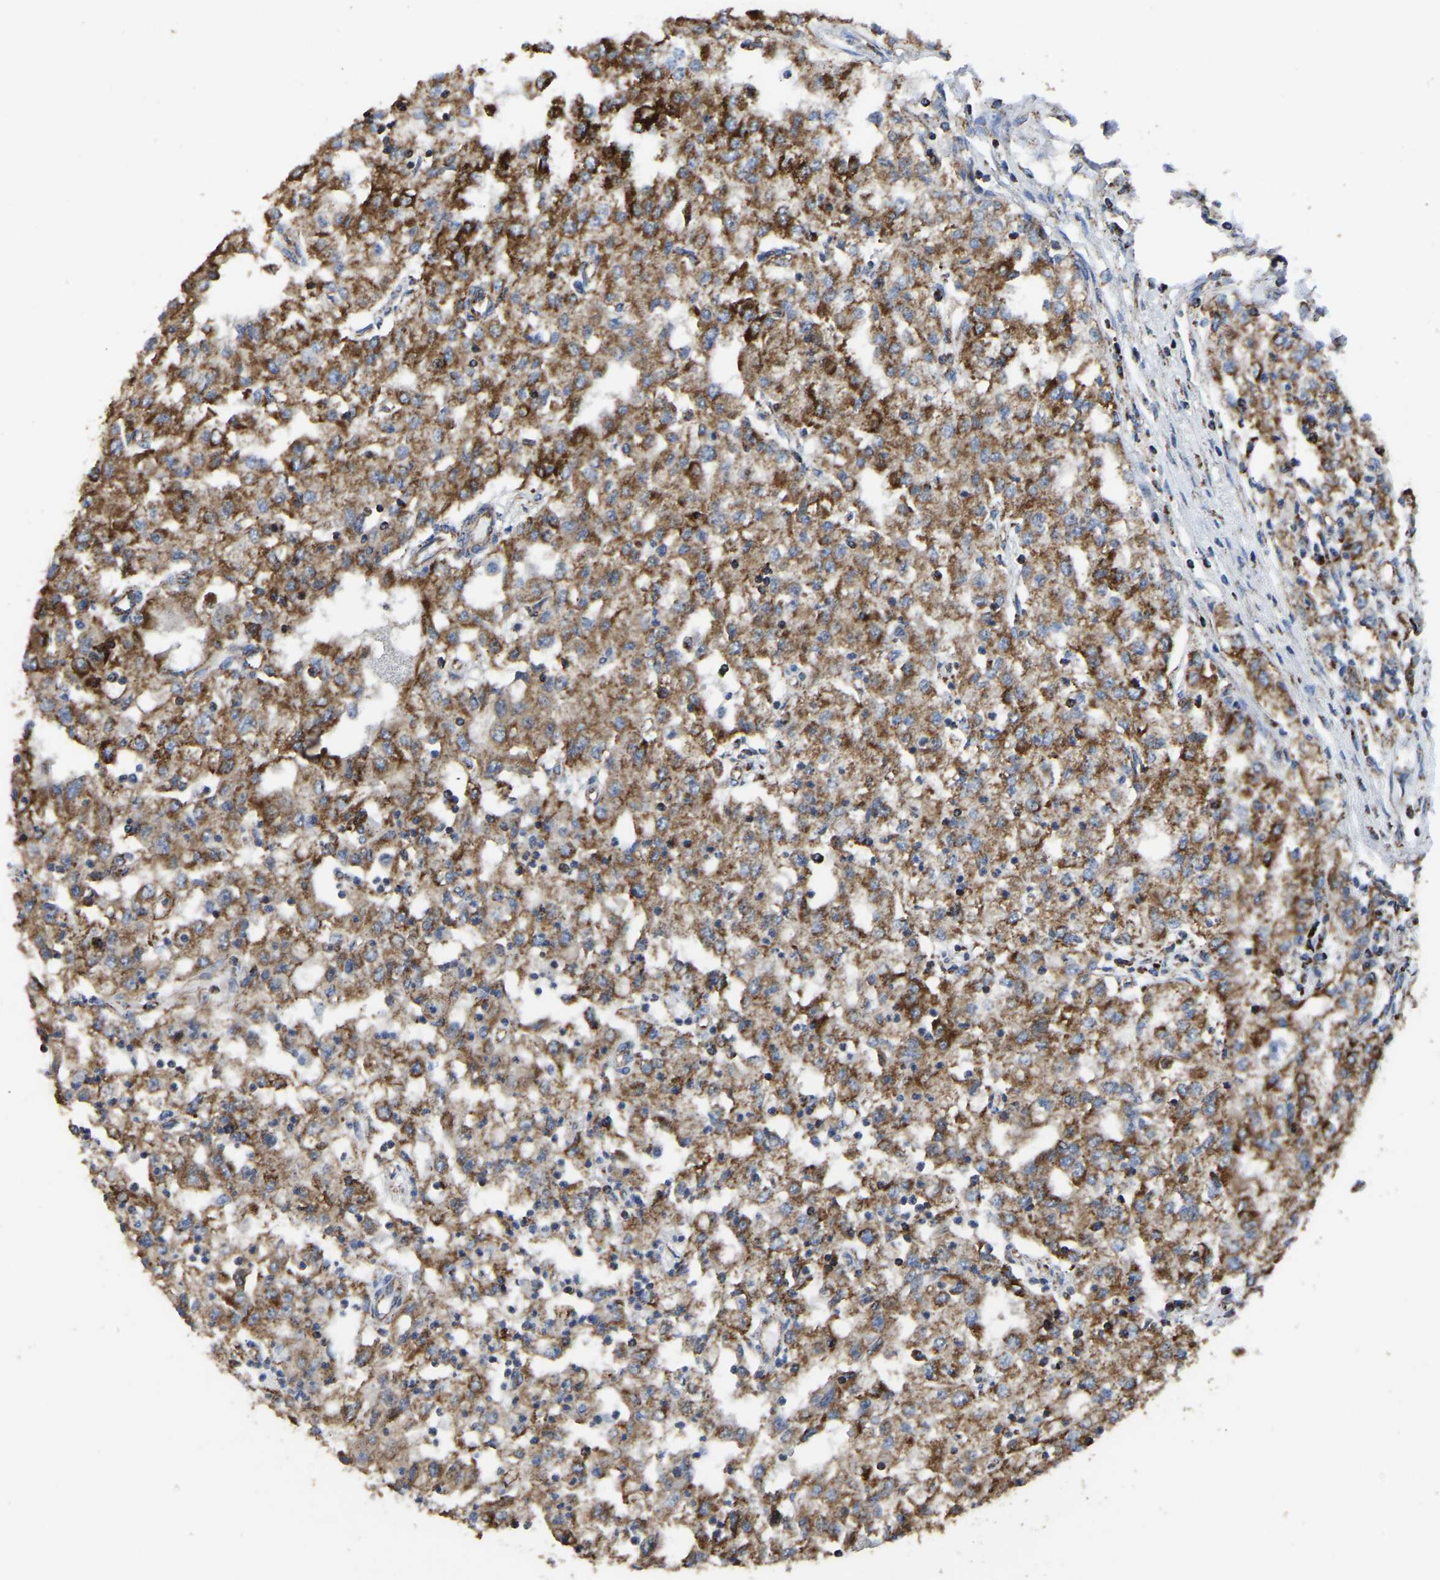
{"staining": {"intensity": "moderate", "quantity": ">75%", "location": "cytoplasmic/membranous"}, "tissue": "renal cancer", "cell_type": "Tumor cells", "image_type": "cancer", "snomed": [{"axis": "morphology", "description": "Adenocarcinoma, NOS"}, {"axis": "topography", "description": "Kidney"}], "caption": "A high-resolution image shows immunohistochemistry staining of renal cancer, which reveals moderate cytoplasmic/membranous staining in about >75% of tumor cells.", "gene": "ETFA", "patient": {"sex": "female", "age": 54}}